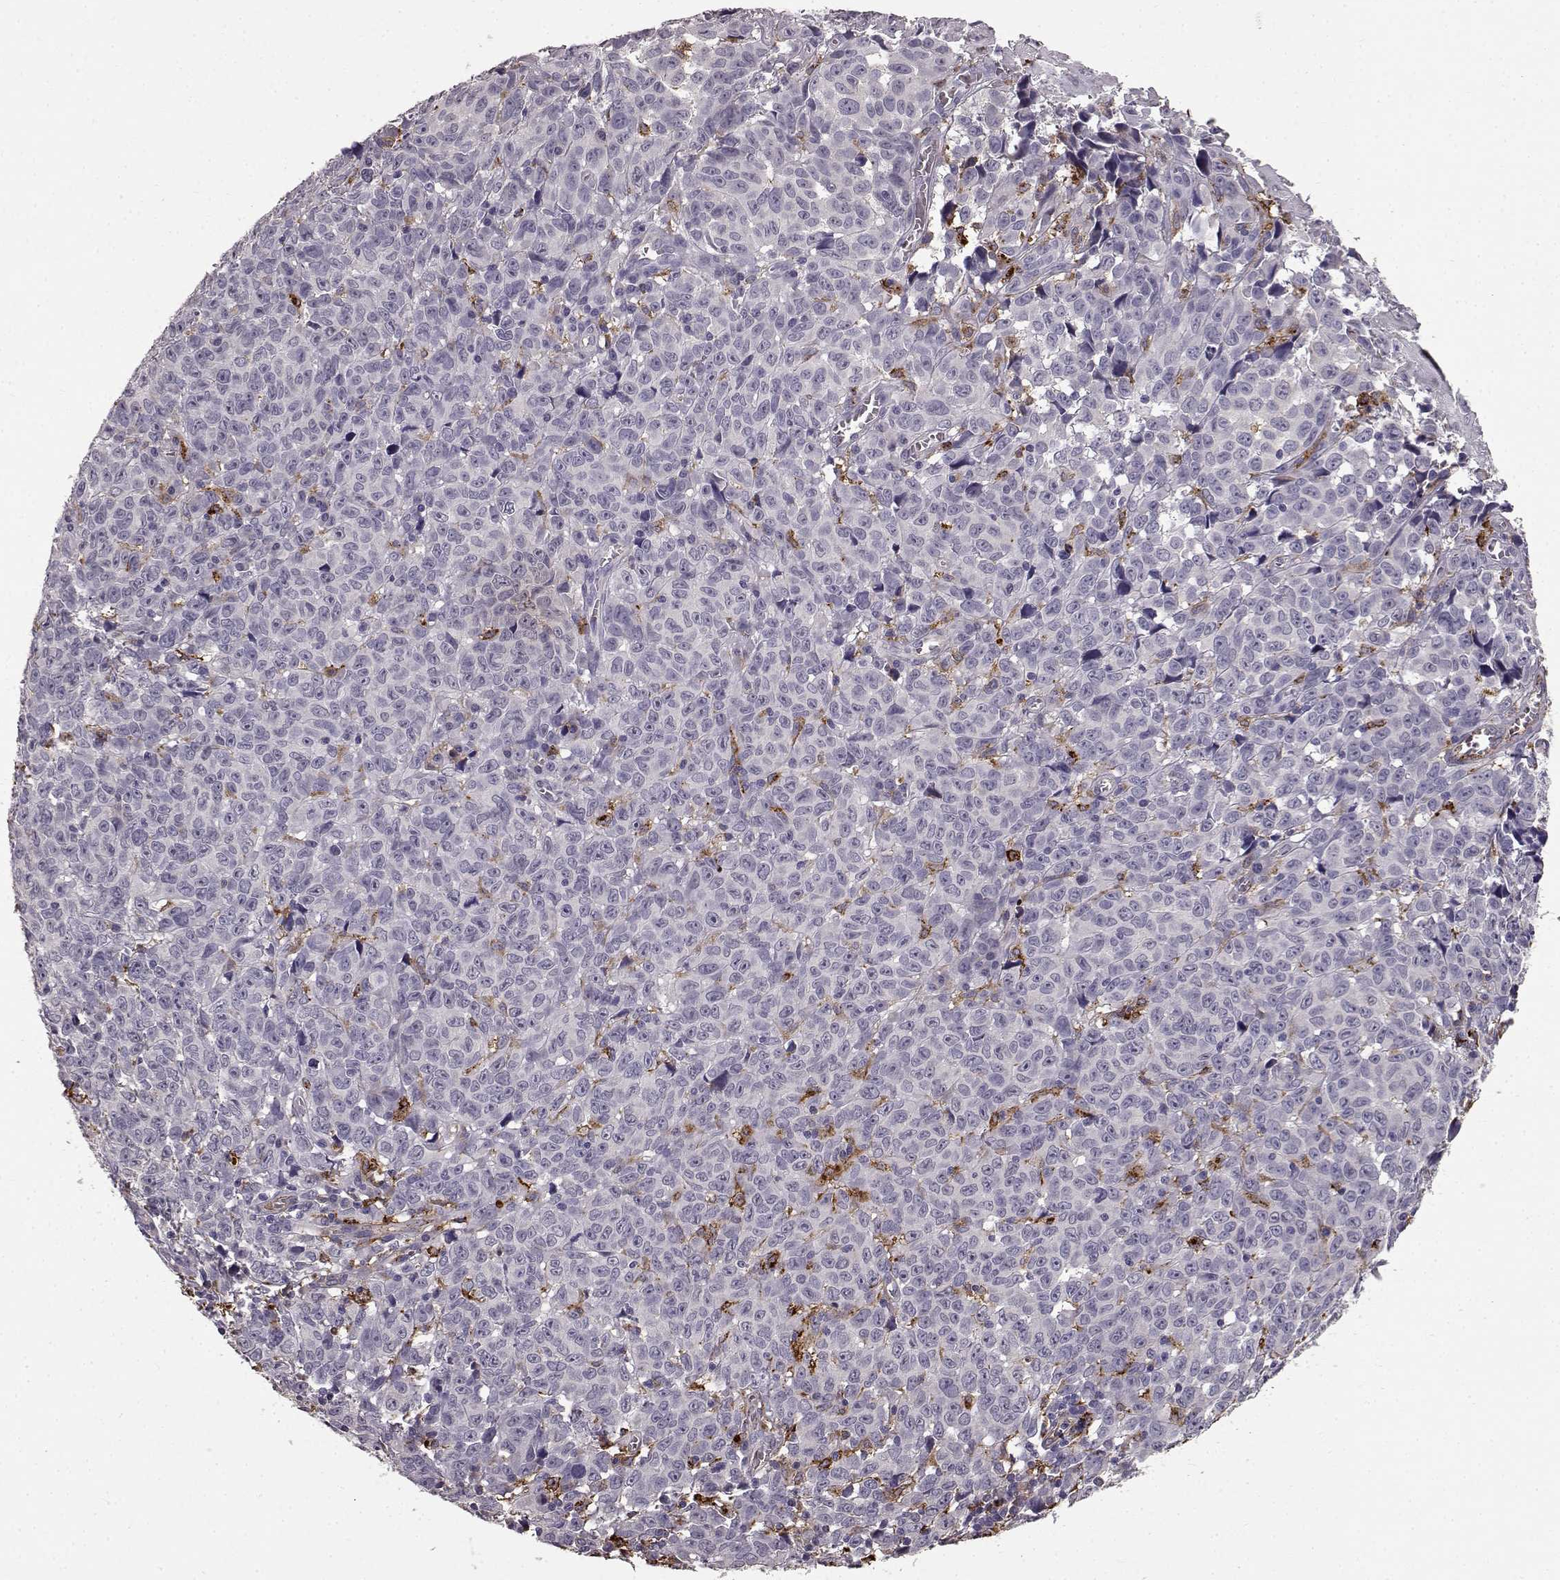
{"staining": {"intensity": "negative", "quantity": "none", "location": "none"}, "tissue": "melanoma", "cell_type": "Tumor cells", "image_type": "cancer", "snomed": [{"axis": "morphology", "description": "Malignant melanoma, NOS"}, {"axis": "topography", "description": "Vulva, labia, clitoris and Bartholin´s gland, NO"}], "caption": "Immunohistochemistry photomicrograph of neoplastic tissue: melanoma stained with DAB displays no significant protein staining in tumor cells. Nuclei are stained in blue.", "gene": "CCNF", "patient": {"sex": "female", "age": 75}}